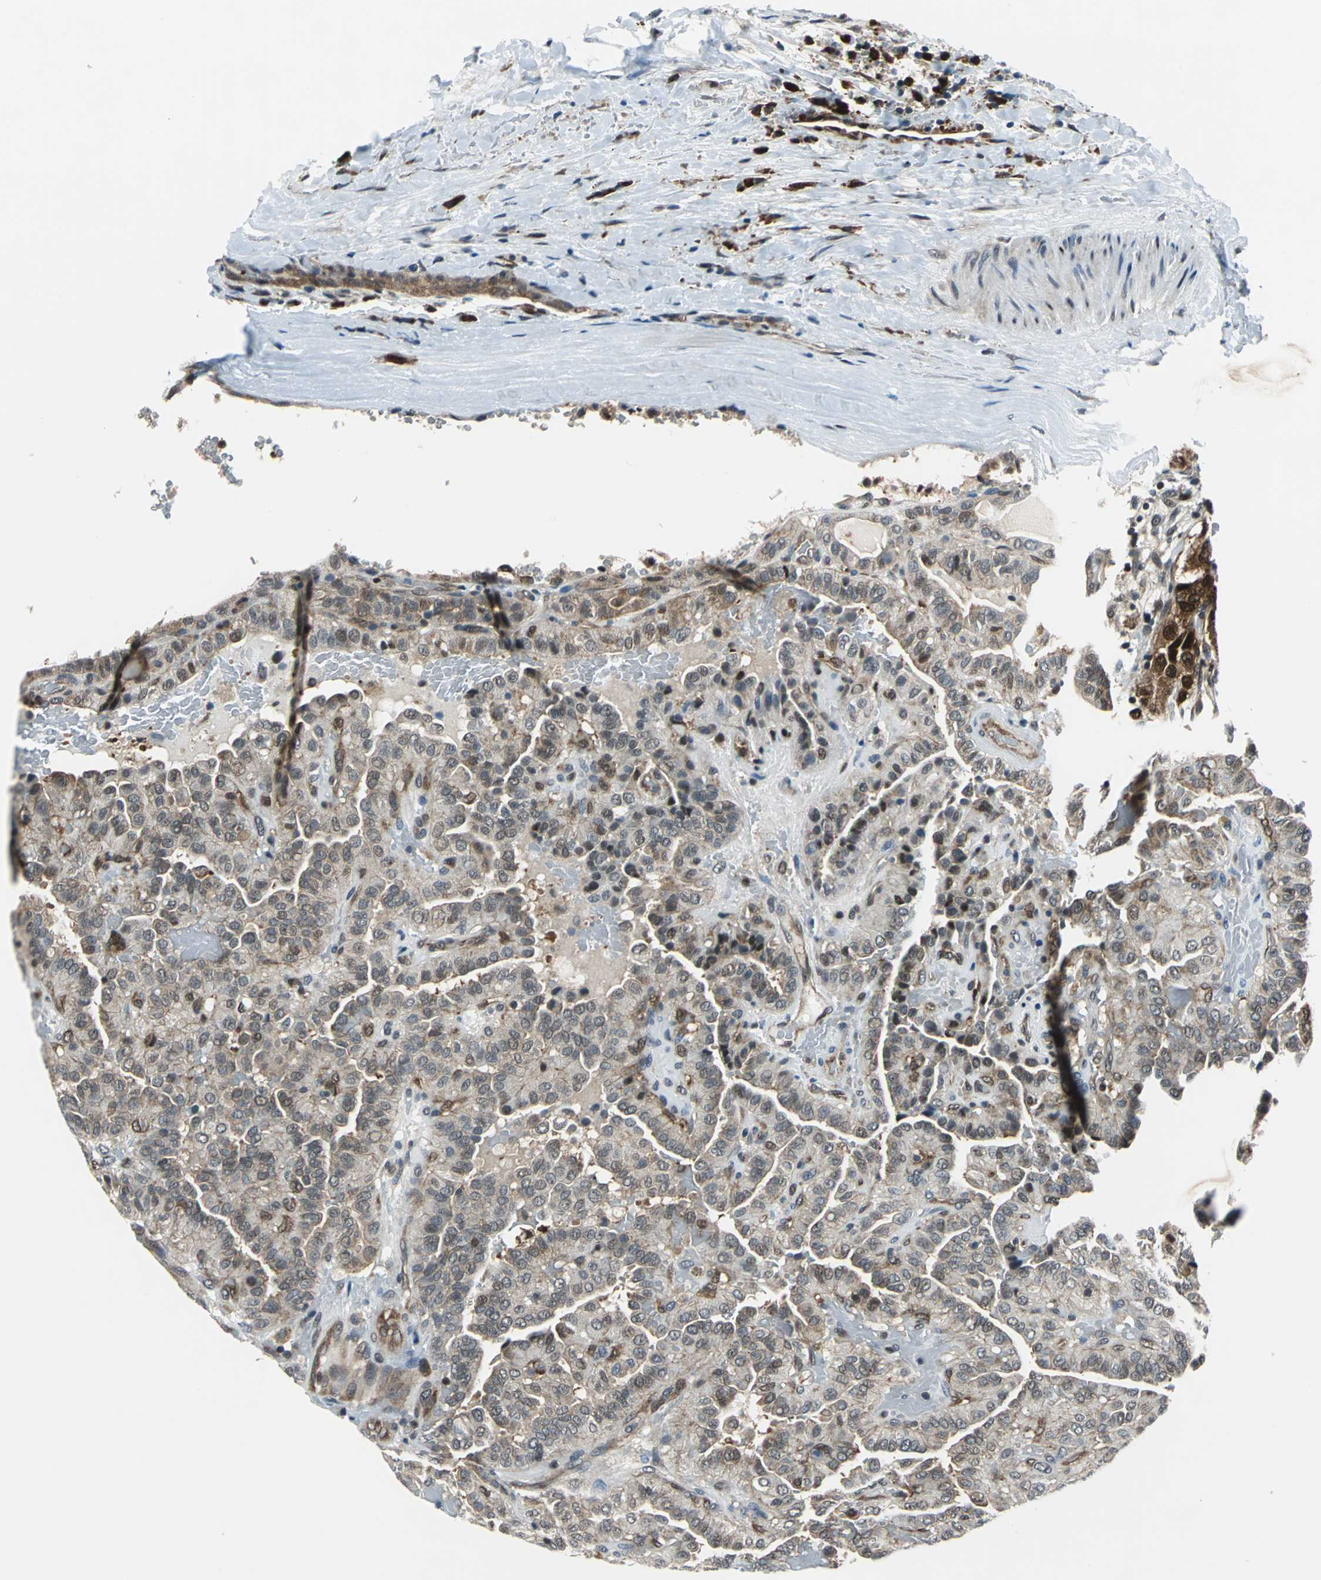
{"staining": {"intensity": "moderate", "quantity": "25%-75%", "location": "cytoplasmic/membranous,nuclear"}, "tissue": "thyroid cancer", "cell_type": "Tumor cells", "image_type": "cancer", "snomed": [{"axis": "morphology", "description": "Papillary adenocarcinoma, NOS"}, {"axis": "topography", "description": "Thyroid gland"}], "caption": "This micrograph reveals thyroid cancer (papillary adenocarcinoma) stained with IHC to label a protein in brown. The cytoplasmic/membranous and nuclear of tumor cells show moderate positivity for the protein. Nuclei are counter-stained blue.", "gene": "POLR3K", "patient": {"sex": "male", "age": 77}}